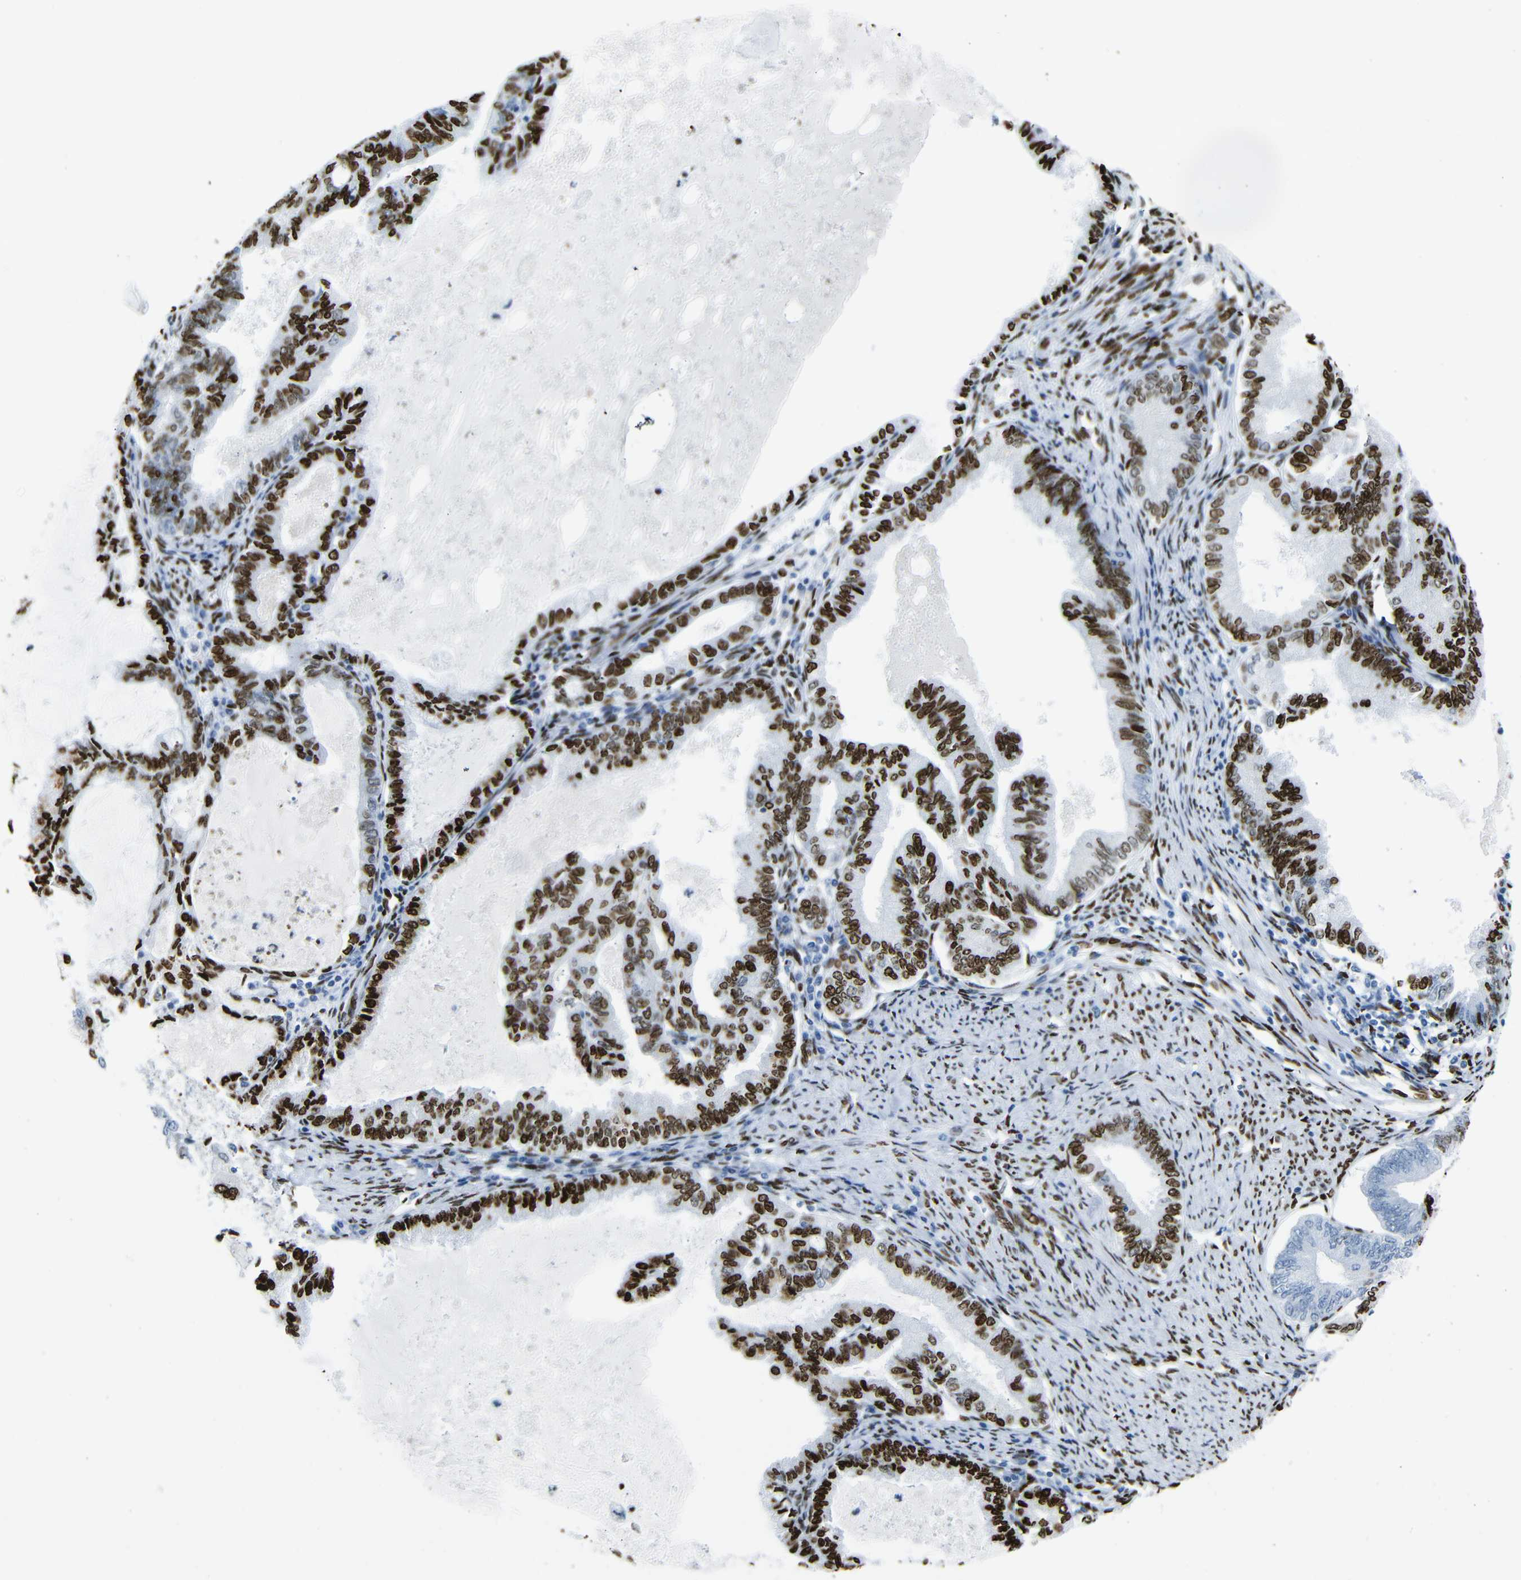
{"staining": {"intensity": "strong", "quantity": ">75%", "location": "nuclear"}, "tissue": "endometrial cancer", "cell_type": "Tumor cells", "image_type": "cancer", "snomed": [{"axis": "morphology", "description": "Adenocarcinoma, NOS"}, {"axis": "topography", "description": "Endometrium"}], "caption": "Immunohistochemical staining of human endometrial adenocarcinoma demonstrates high levels of strong nuclear staining in approximately >75% of tumor cells.", "gene": "NPIPB15", "patient": {"sex": "female", "age": 86}}